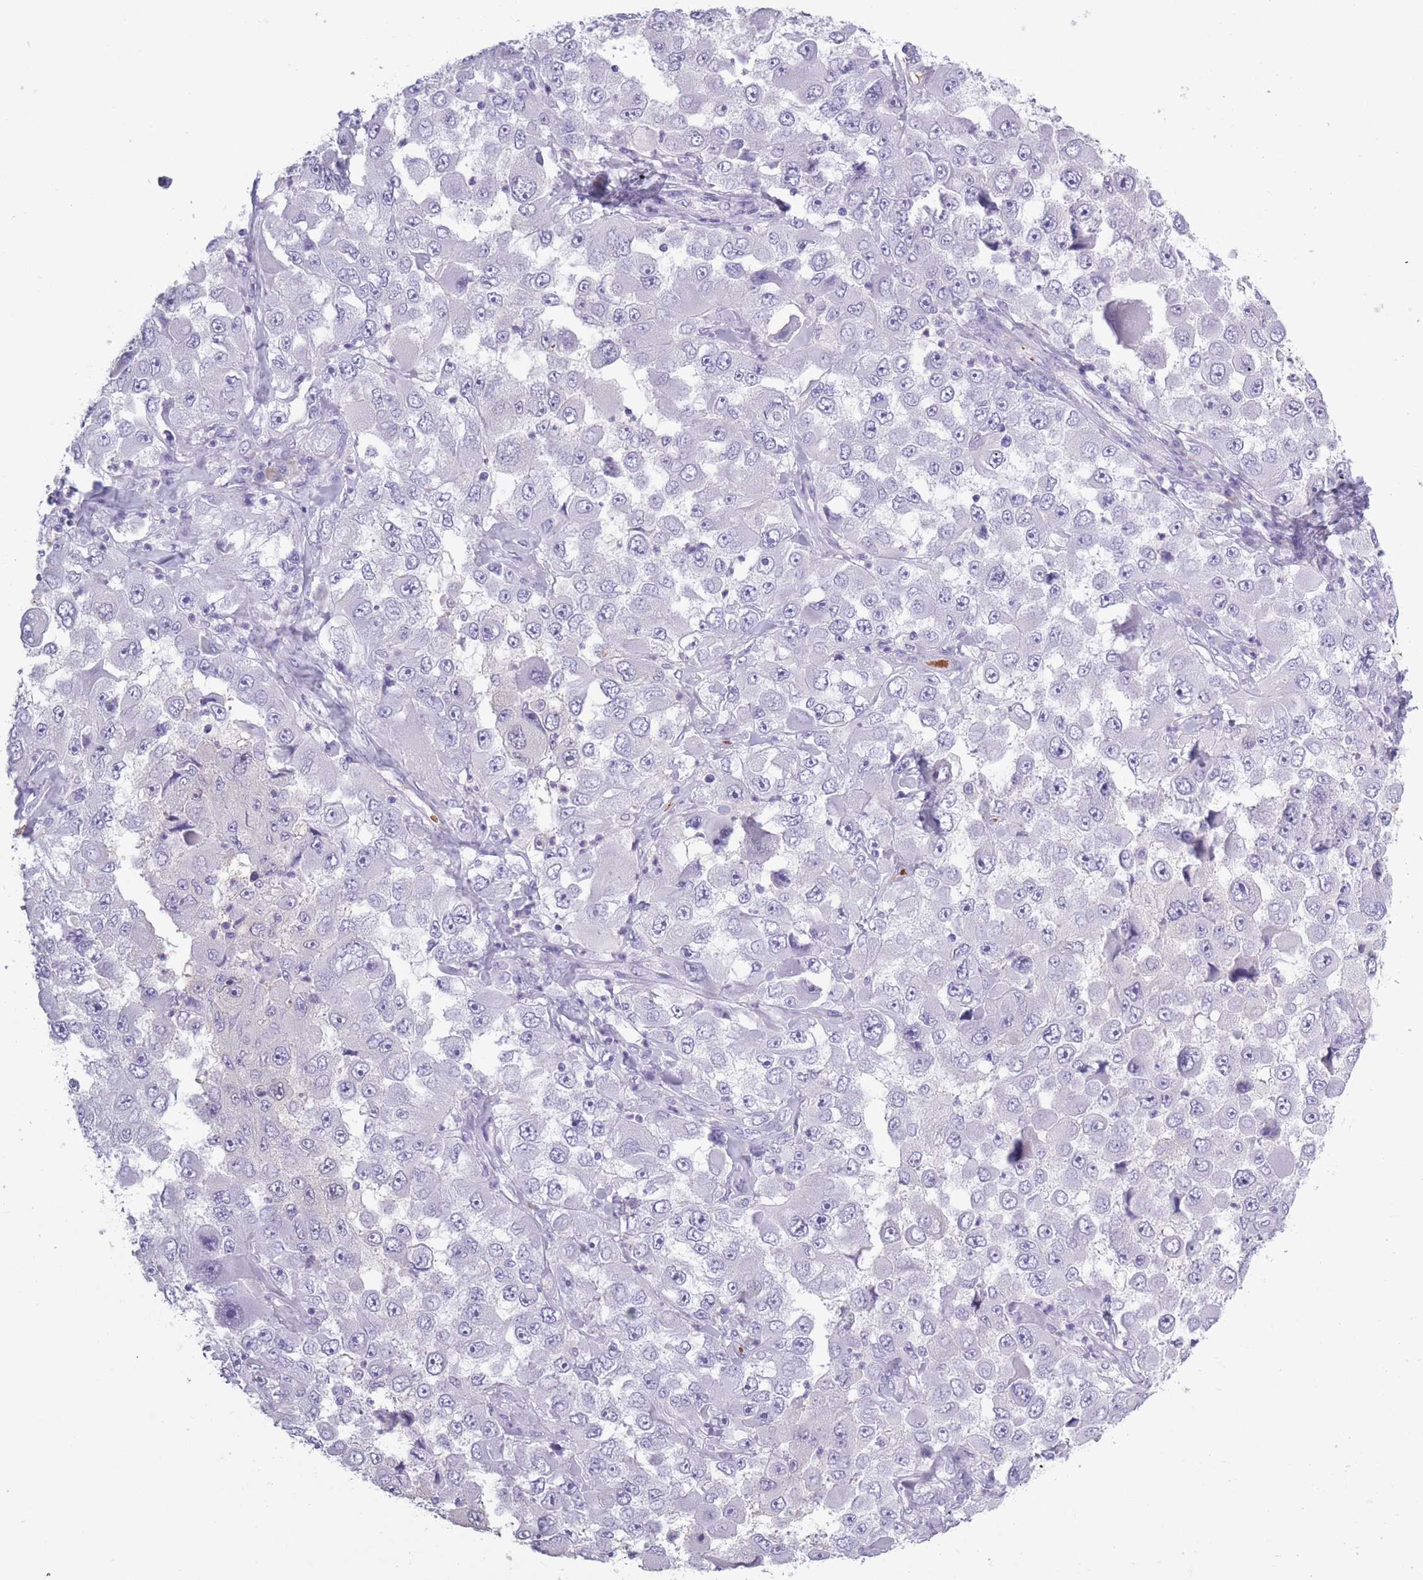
{"staining": {"intensity": "negative", "quantity": "none", "location": "none"}, "tissue": "melanoma", "cell_type": "Tumor cells", "image_type": "cancer", "snomed": [{"axis": "morphology", "description": "Malignant melanoma, Metastatic site"}, {"axis": "topography", "description": "Lymph node"}], "caption": "The micrograph demonstrates no staining of tumor cells in malignant melanoma (metastatic site).", "gene": "OR7C1", "patient": {"sex": "male", "age": 62}}